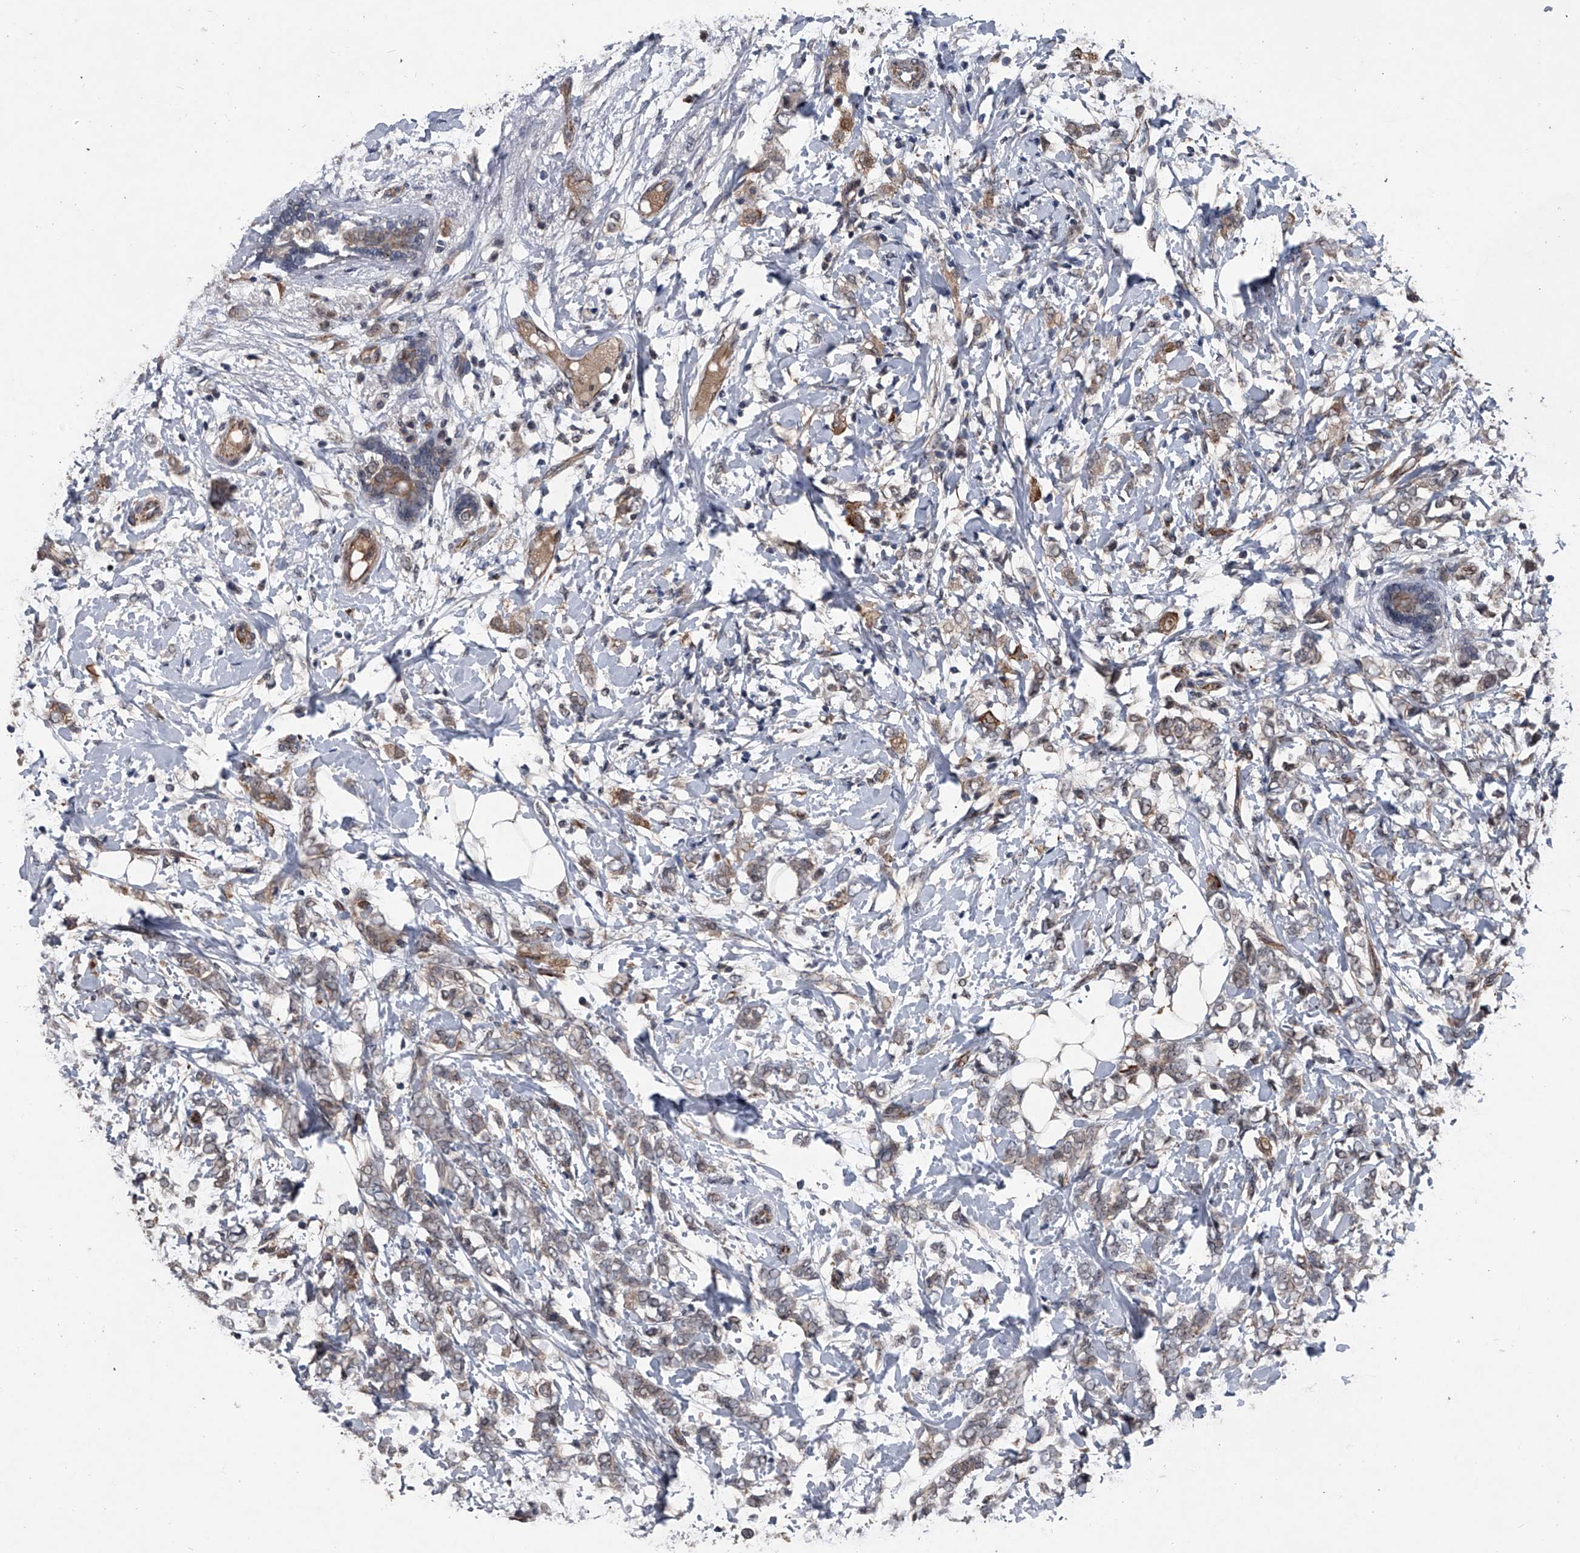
{"staining": {"intensity": "weak", "quantity": ">75%", "location": "cytoplasmic/membranous"}, "tissue": "breast cancer", "cell_type": "Tumor cells", "image_type": "cancer", "snomed": [{"axis": "morphology", "description": "Normal tissue, NOS"}, {"axis": "morphology", "description": "Lobular carcinoma"}, {"axis": "topography", "description": "Breast"}], "caption": "The histopathology image demonstrates staining of lobular carcinoma (breast), revealing weak cytoplasmic/membranous protein positivity (brown color) within tumor cells. Ihc stains the protein of interest in brown and the nuclei are stained blue.", "gene": "MAPKAP1", "patient": {"sex": "female", "age": 47}}